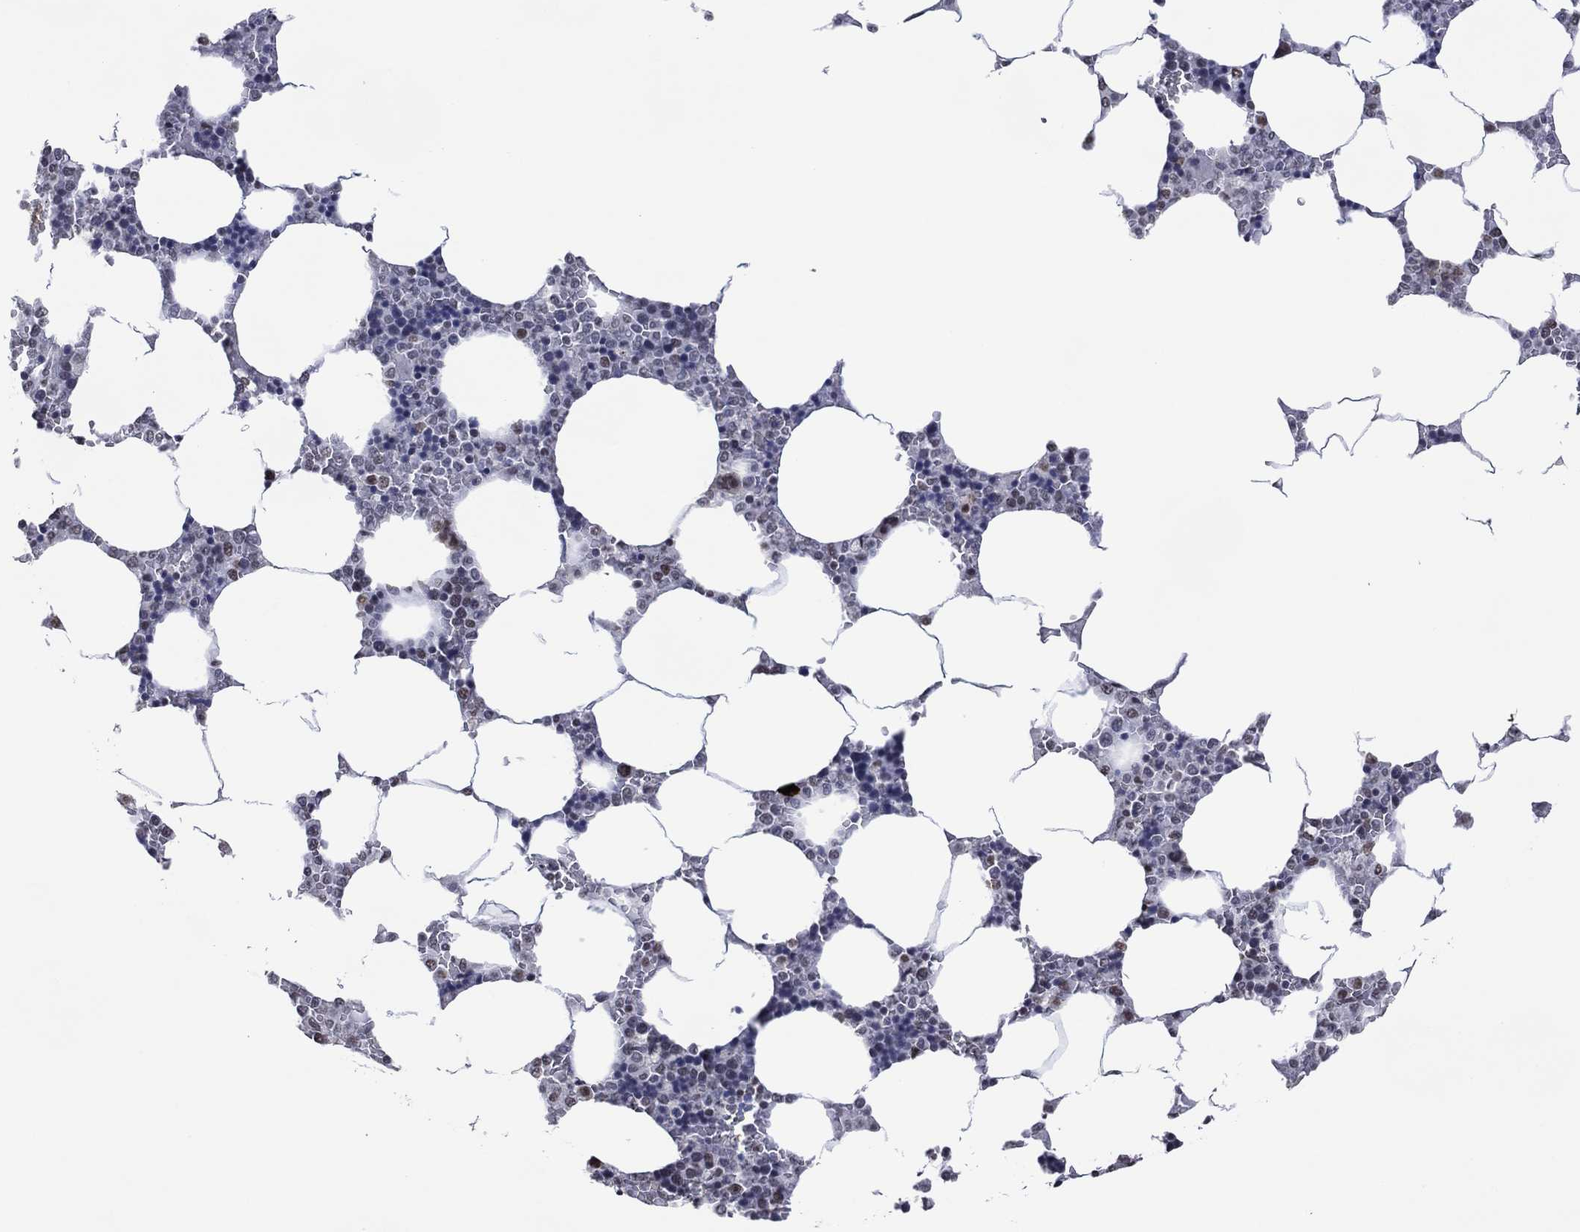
{"staining": {"intensity": "moderate", "quantity": "<25%", "location": "nuclear"}, "tissue": "bone marrow", "cell_type": "Hematopoietic cells", "image_type": "normal", "snomed": [{"axis": "morphology", "description": "Normal tissue, NOS"}, {"axis": "topography", "description": "Bone marrow"}], "caption": "Immunohistochemistry of unremarkable human bone marrow exhibits low levels of moderate nuclear staining in about <25% of hematopoietic cells.", "gene": "EHMT1", "patient": {"sex": "male", "age": 63}}